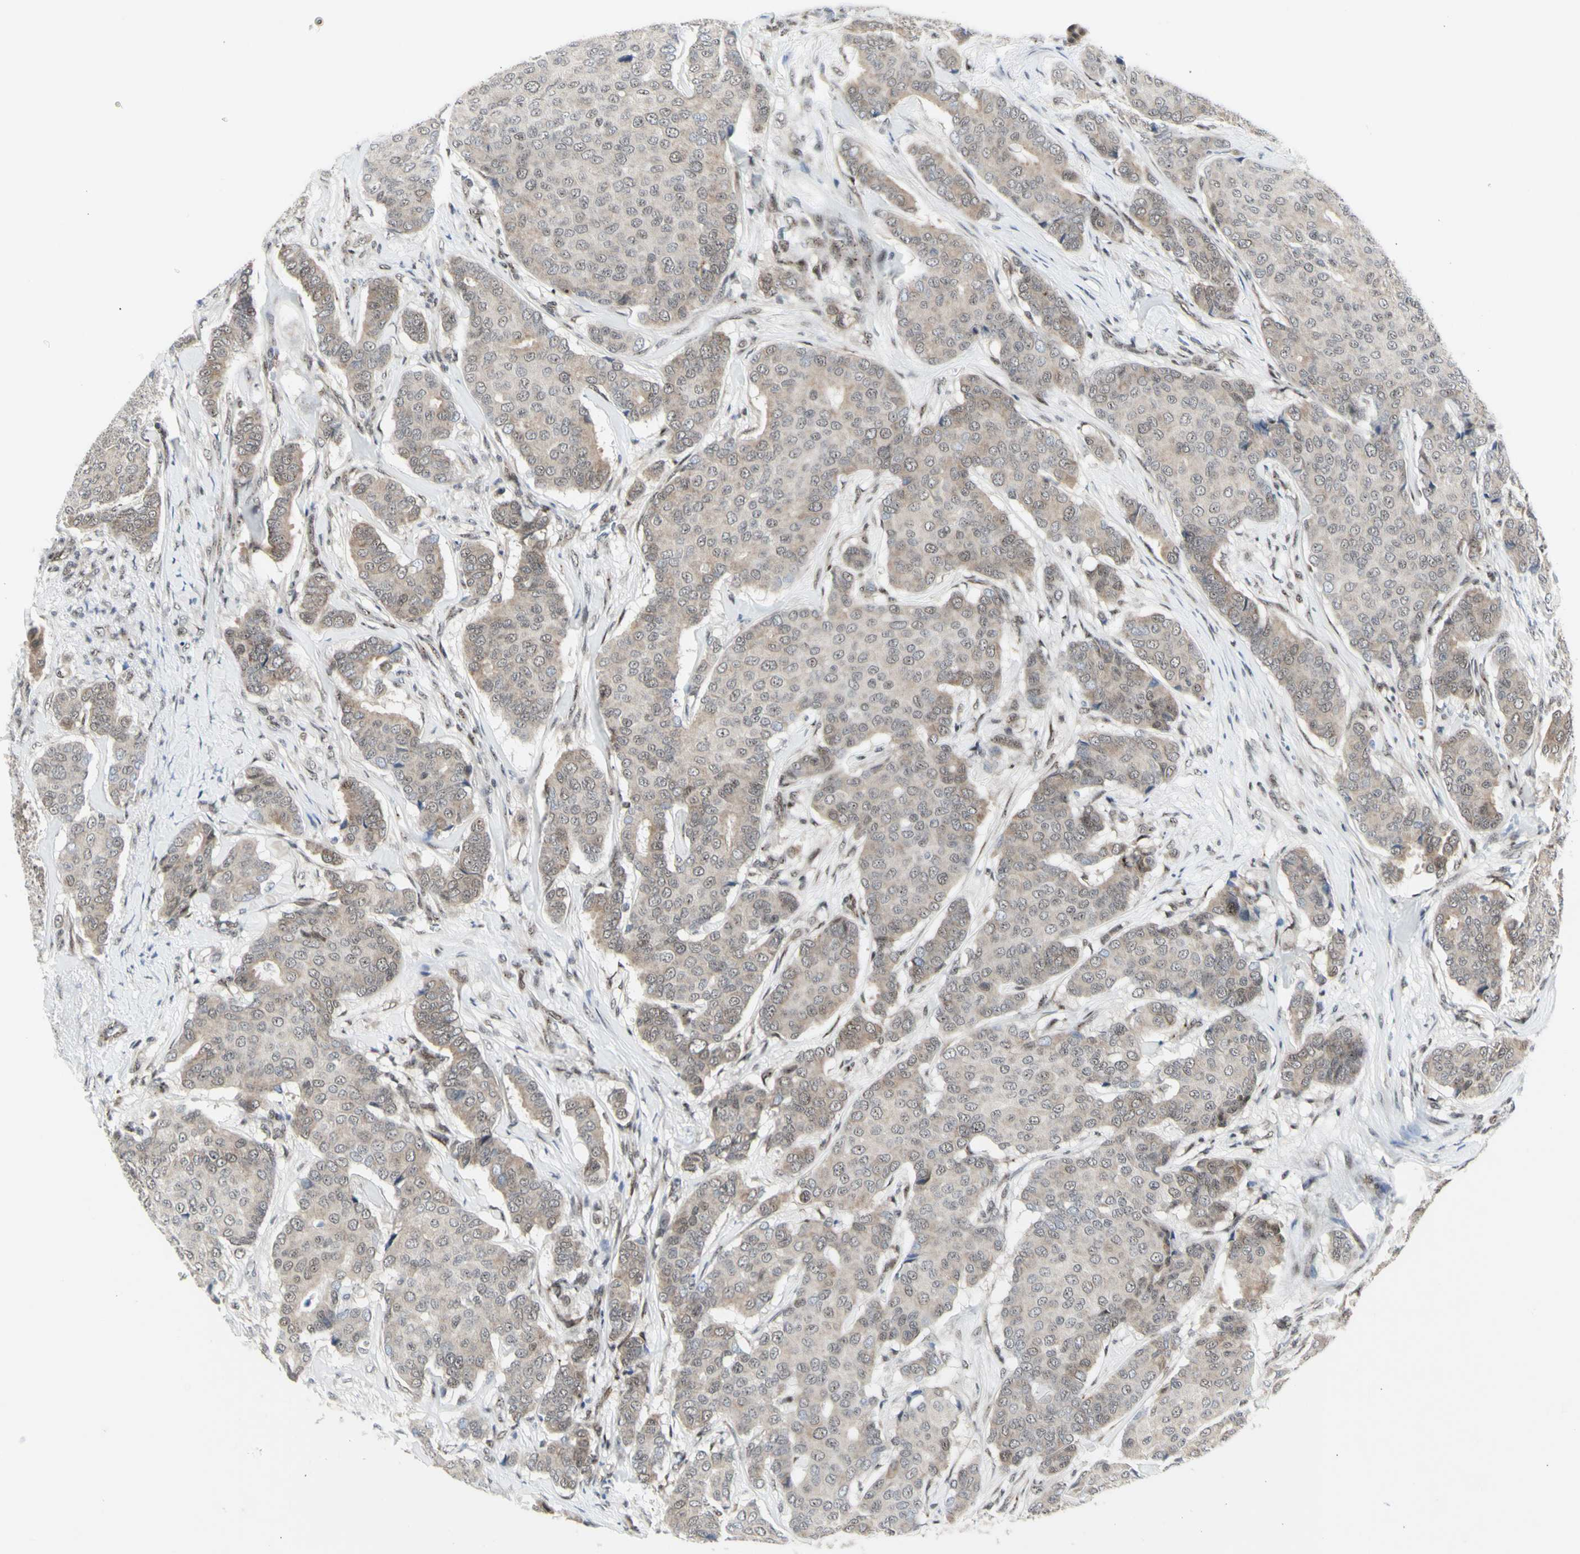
{"staining": {"intensity": "weak", "quantity": ">75%", "location": "cytoplasmic/membranous"}, "tissue": "breast cancer", "cell_type": "Tumor cells", "image_type": "cancer", "snomed": [{"axis": "morphology", "description": "Duct carcinoma"}, {"axis": "topography", "description": "Breast"}], "caption": "Immunohistochemistry (DAB (3,3'-diaminobenzidine)) staining of breast invasive ductal carcinoma exhibits weak cytoplasmic/membranous protein expression in about >75% of tumor cells.", "gene": "DHRS7B", "patient": {"sex": "female", "age": 75}}